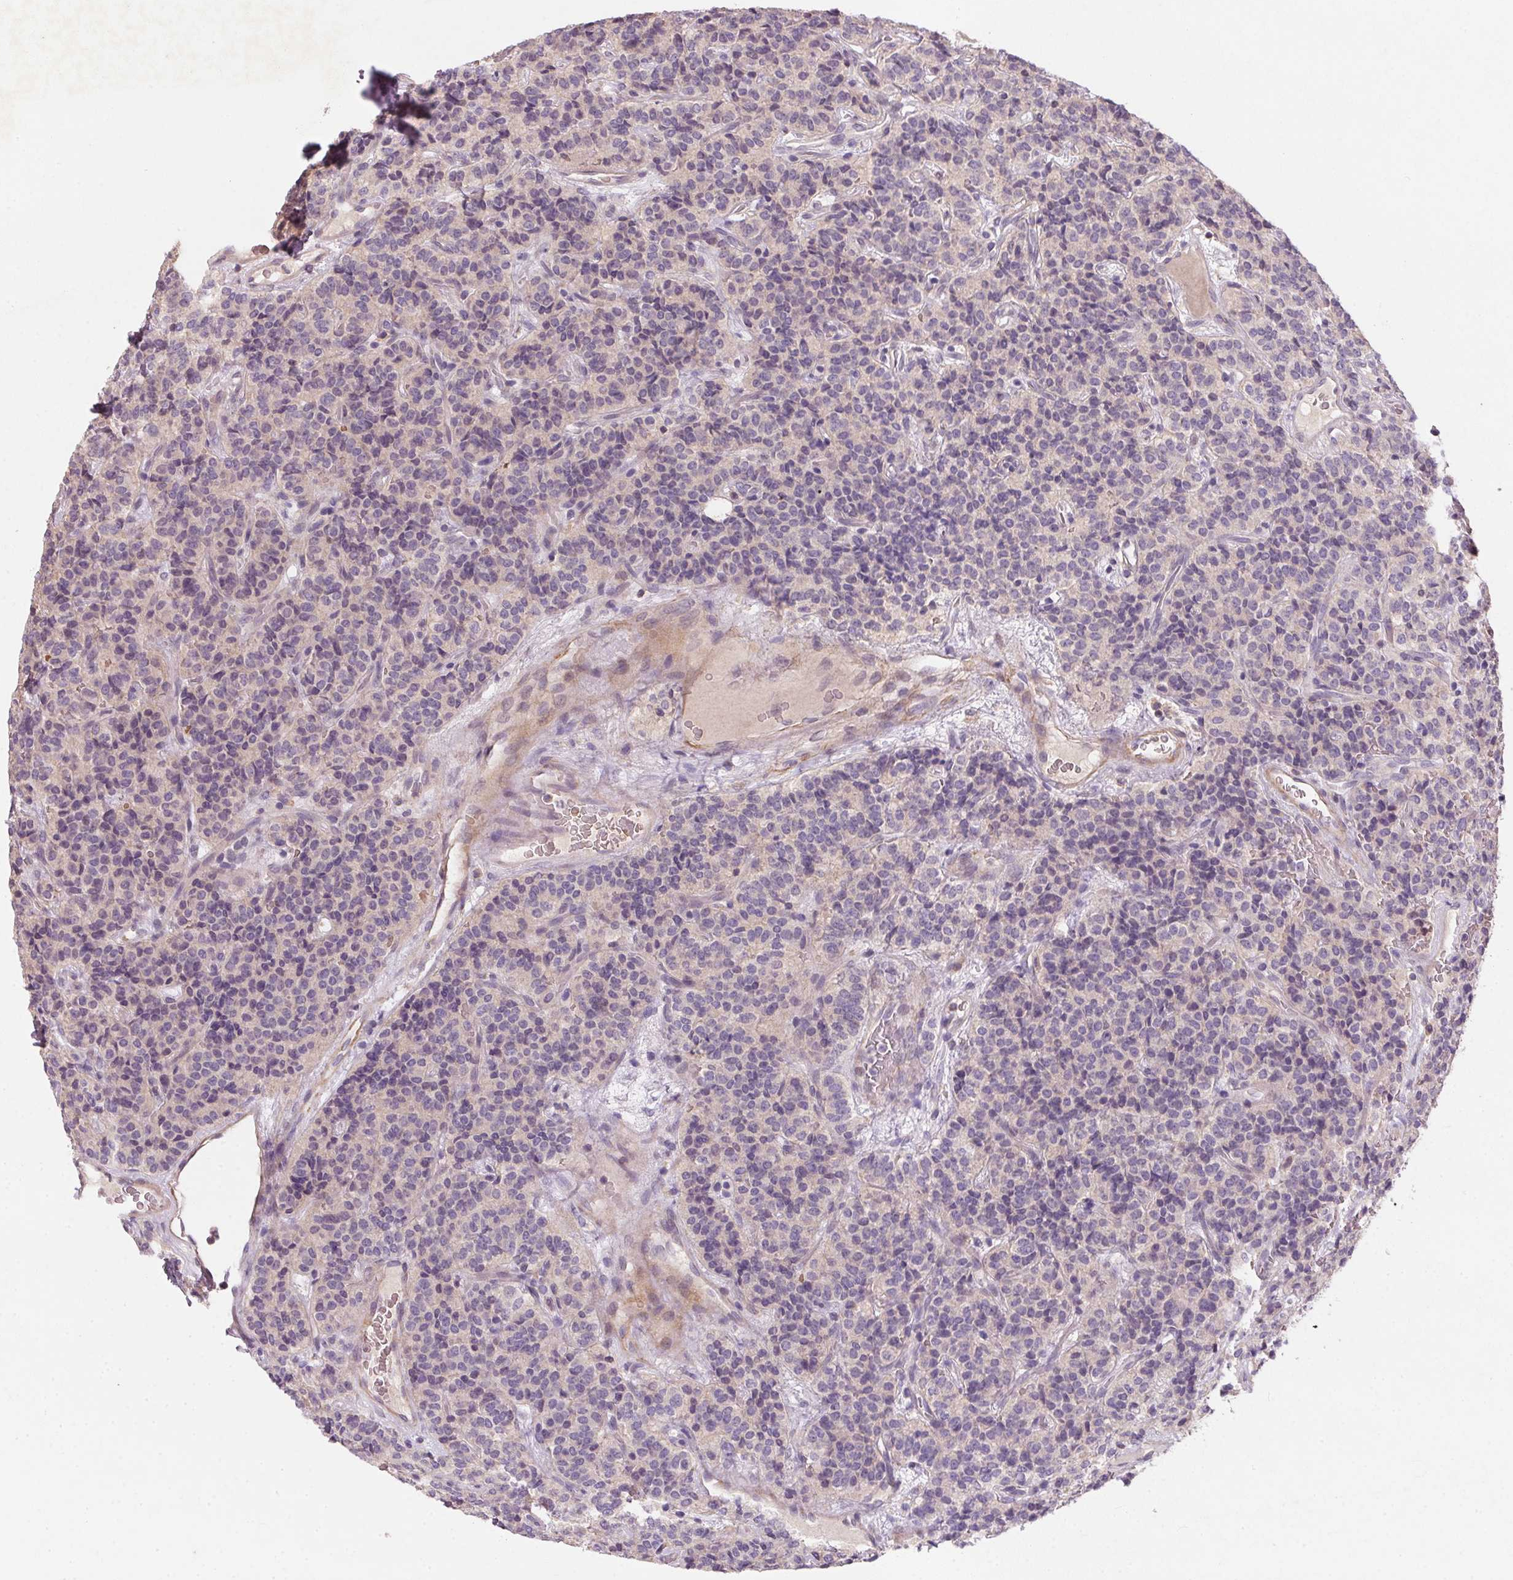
{"staining": {"intensity": "negative", "quantity": "none", "location": "none"}, "tissue": "carcinoid", "cell_type": "Tumor cells", "image_type": "cancer", "snomed": [{"axis": "morphology", "description": "Carcinoid, malignant, NOS"}, {"axis": "topography", "description": "Pancreas"}], "caption": "Protein analysis of malignant carcinoid shows no significant staining in tumor cells. The staining was performed using DAB (3,3'-diaminobenzidine) to visualize the protein expression in brown, while the nuclei were stained in blue with hematoxylin (Magnification: 20x).", "gene": "KCNK15", "patient": {"sex": "male", "age": 36}}